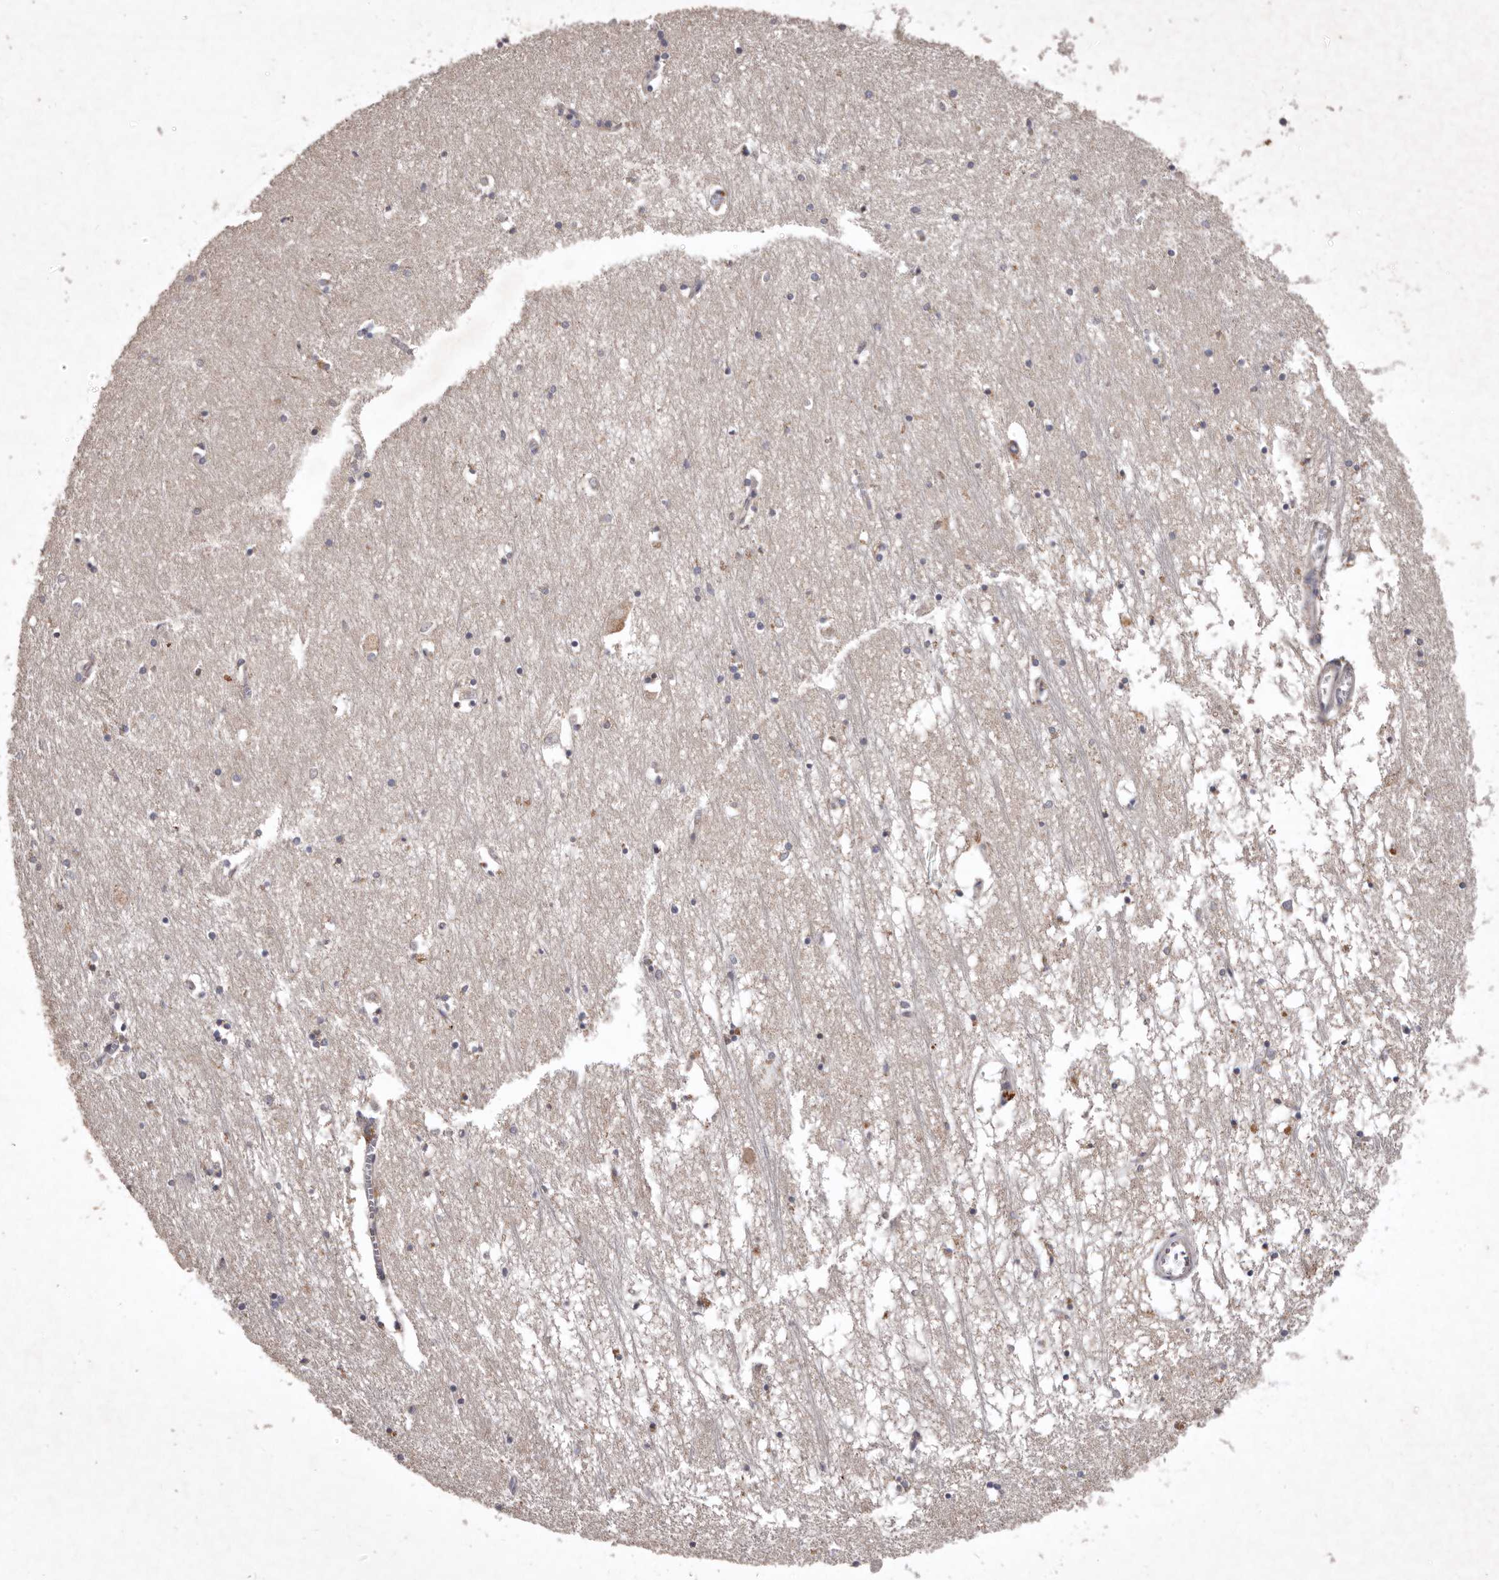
{"staining": {"intensity": "weak", "quantity": "<25%", "location": "cytoplasmic/membranous"}, "tissue": "hippocampus", "cell_type": "Glial cells", "image_type": "normal", "snomed": [{"axis": "morphology", "description": "Normal tissue, NOS"}, {"axis": "topography", "description": "Hippocampus"}], "caption": "Immunohistochemistry (IHC) micrograph of benign hippocampus stained for a protein (brown), which displays no expression in glial cells. (DAB immunohistochemistry, high magnification).", "gene": "FLAD1", "patient": {"sex": "male", "age": 70}}